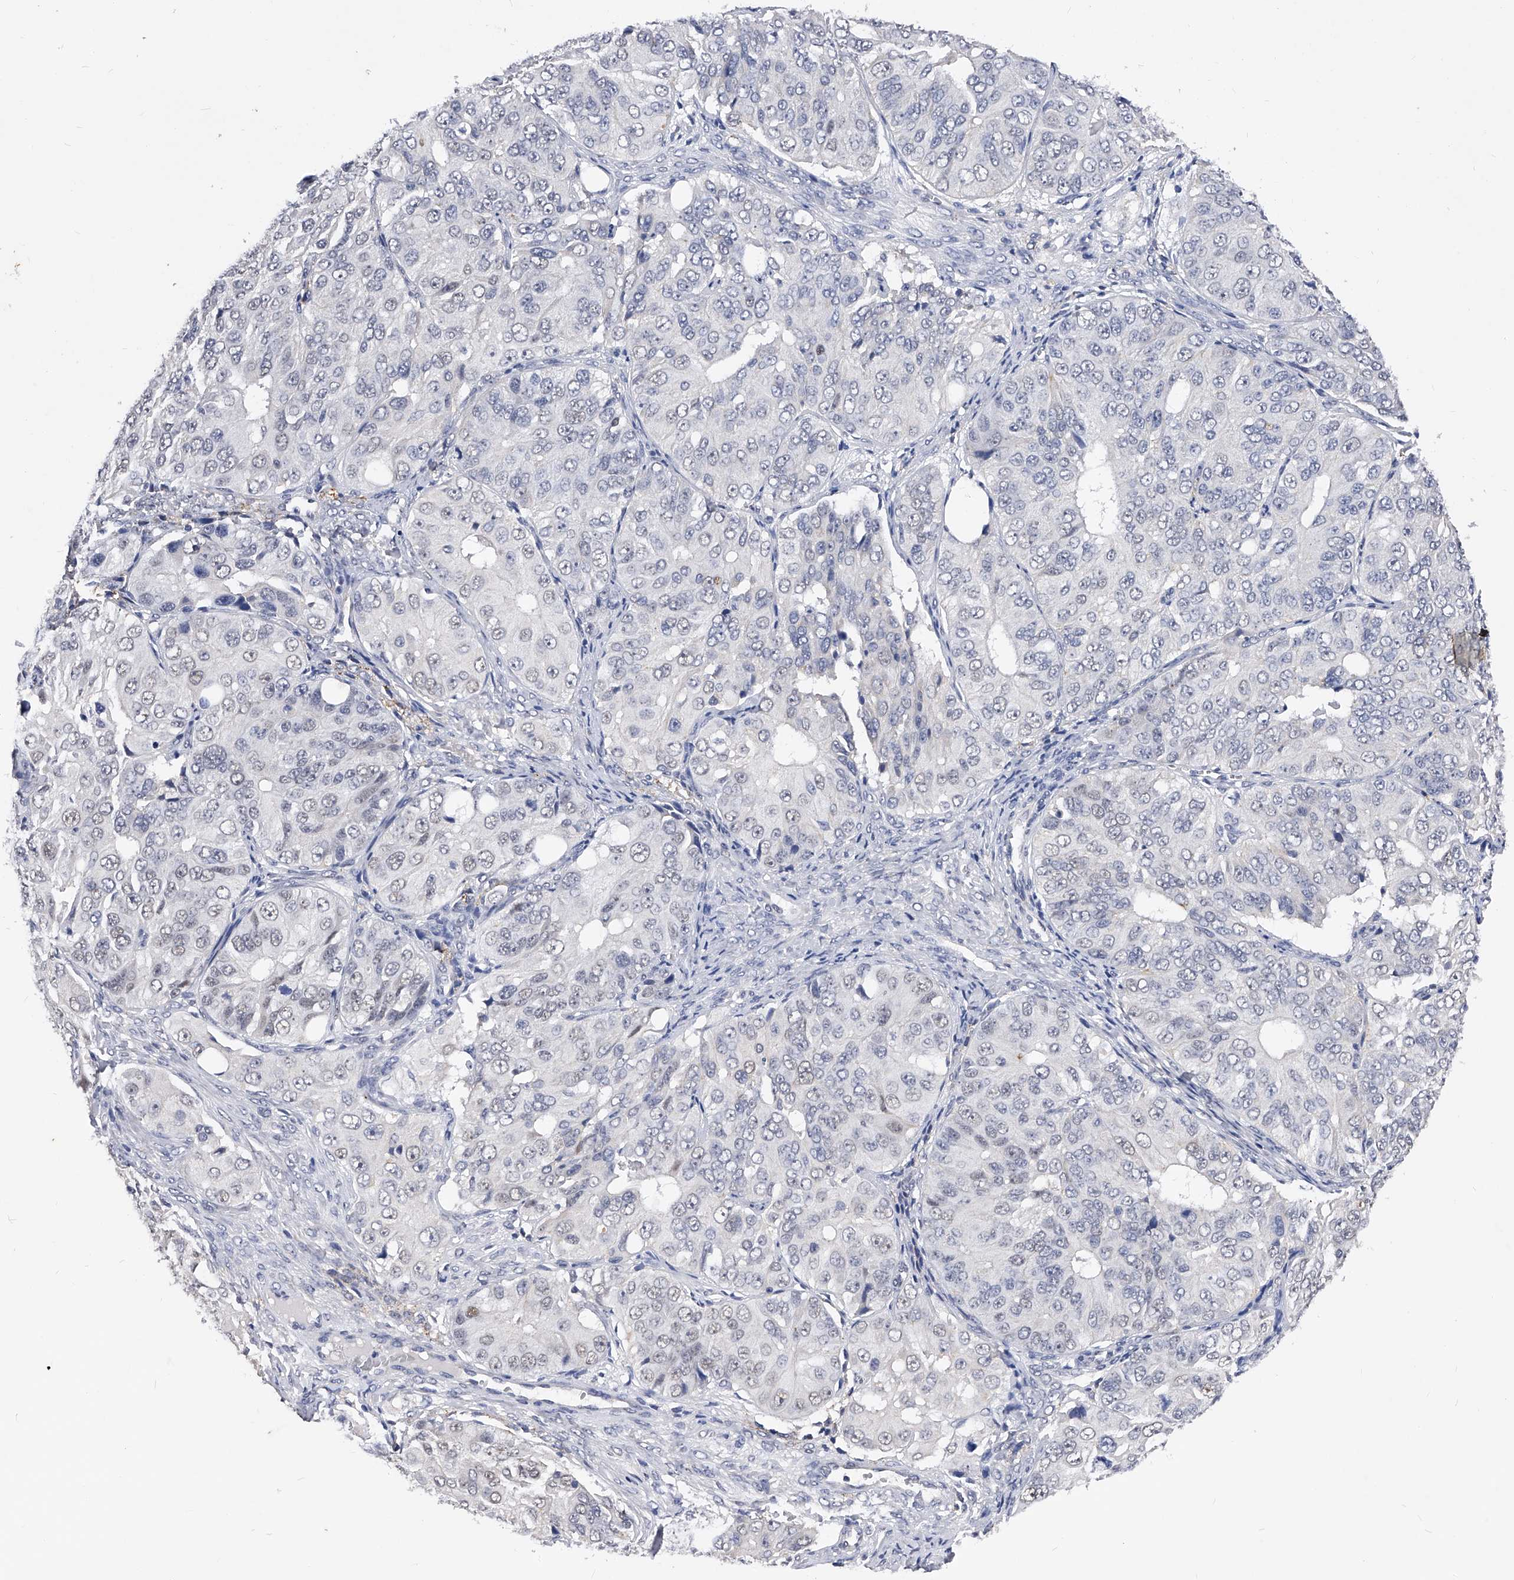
{"staining": {"intensity": "negative", "quantity": "none", "location": "none"}, "tissue": "ovarian cancer", "cell_type": "Tumor cells", "image_type": "cancer", "snomed": [{"axis": "morphology", "description": "Carcinoma, endometroid"}, {"axis": "topography", "description": "Ovary"}], "caption": "A micrograph of human ovarian cancer (endometroid carcinoma) is negative for staining in tumor cells.", "gene": "ZNF529", "patient": {"sex": "female", "age": 51}}